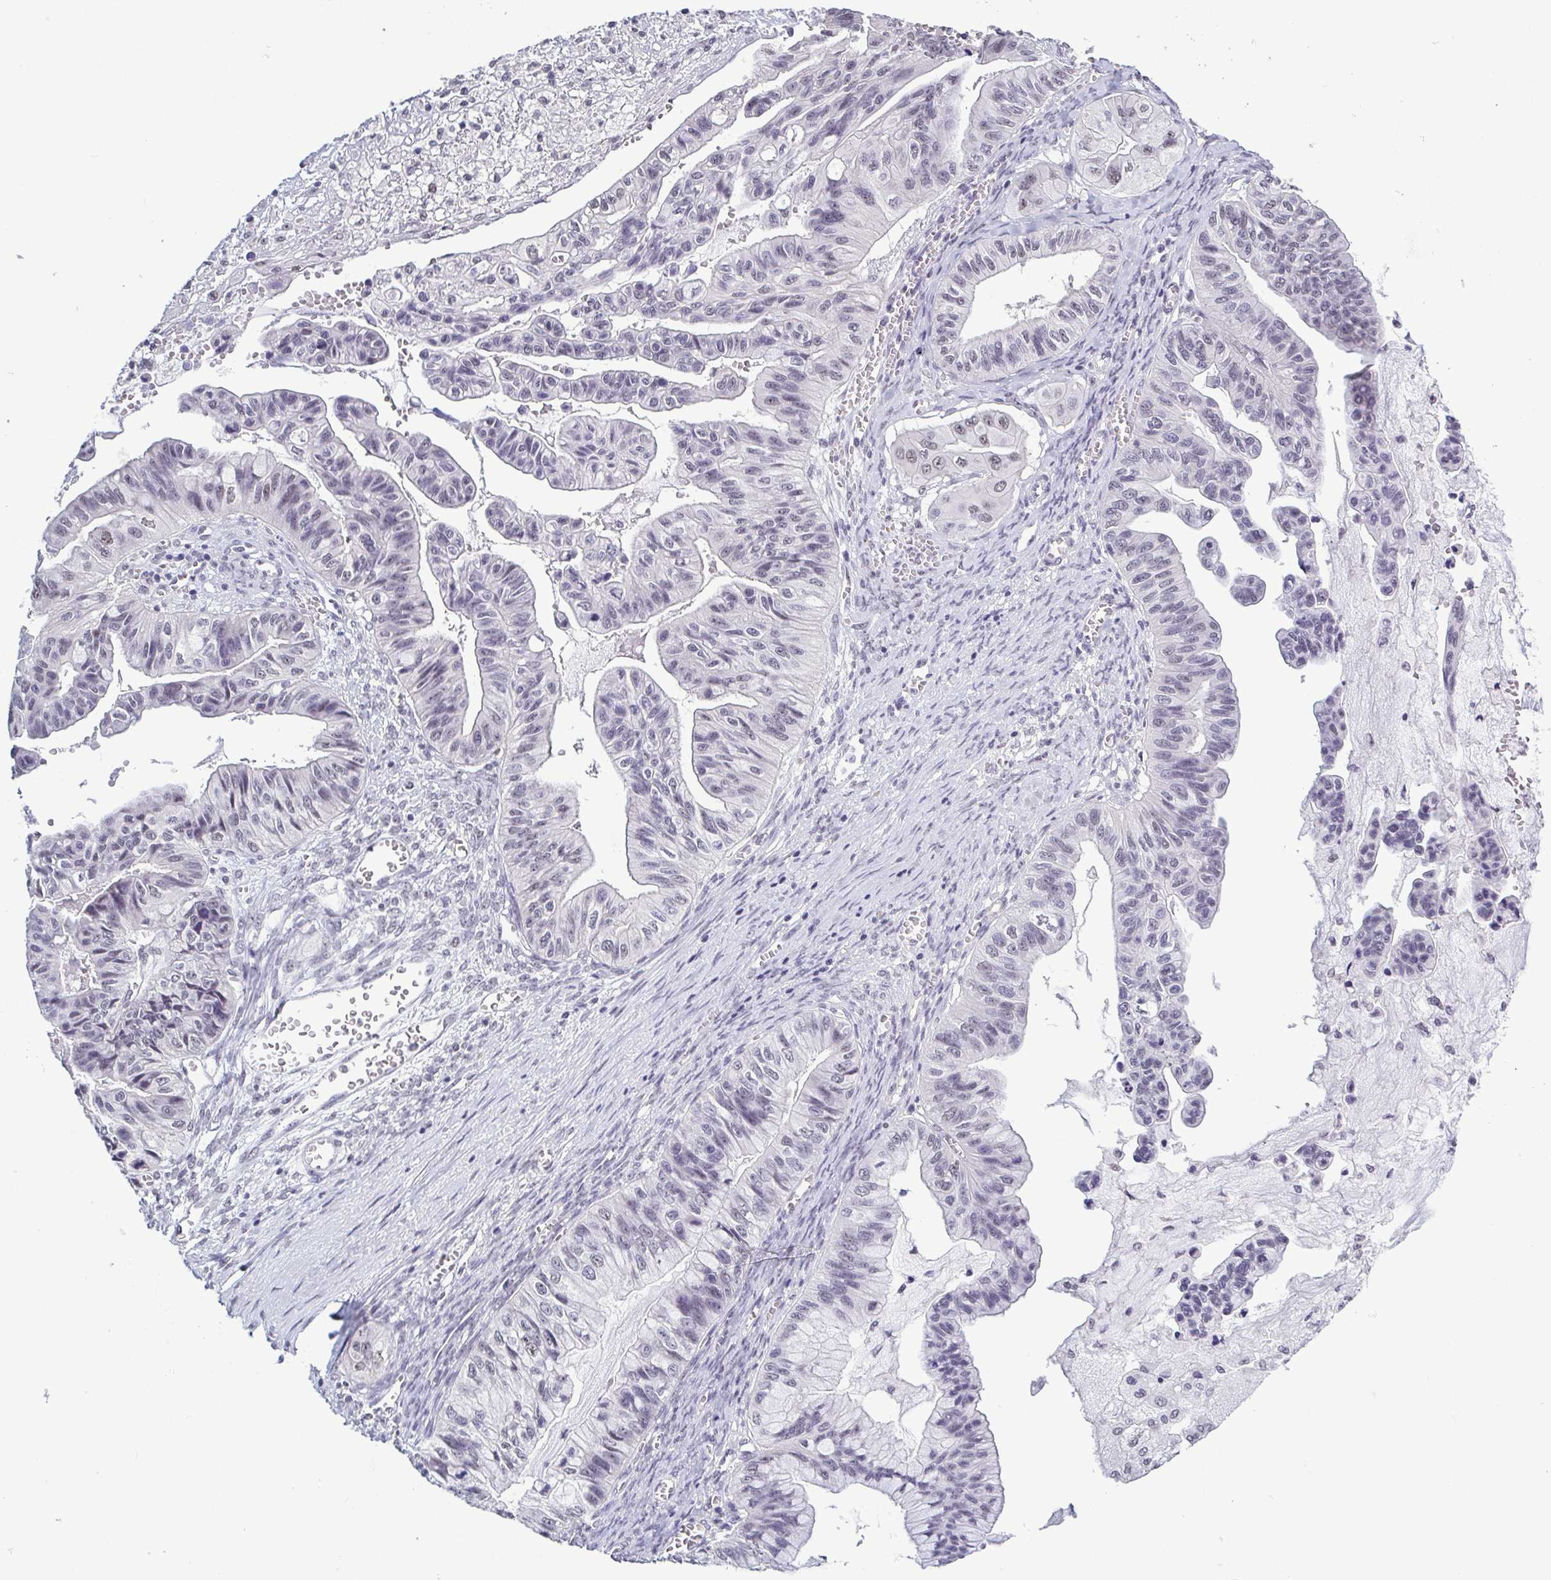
{"staining": {"intensity": "negative", "quantity": "none", "location": "none"}, "tissue": "ovarian cancer", "cell_type": "Tumor cells", "image_type": "cancer", "snomed": [{"axis": "morphology", "description": "Cystadenocarcinoma, mucinous, NOS"}, {"axis": "topography", "description": "Ovary"}], "caption": "This is a photomicrograph of immunohistochemistry (IHC) staining of ovarian cancer, which shows no expression in tumor cells.", "gene": "TMEM92", "patient": {"sex": "female", "age": 72}}